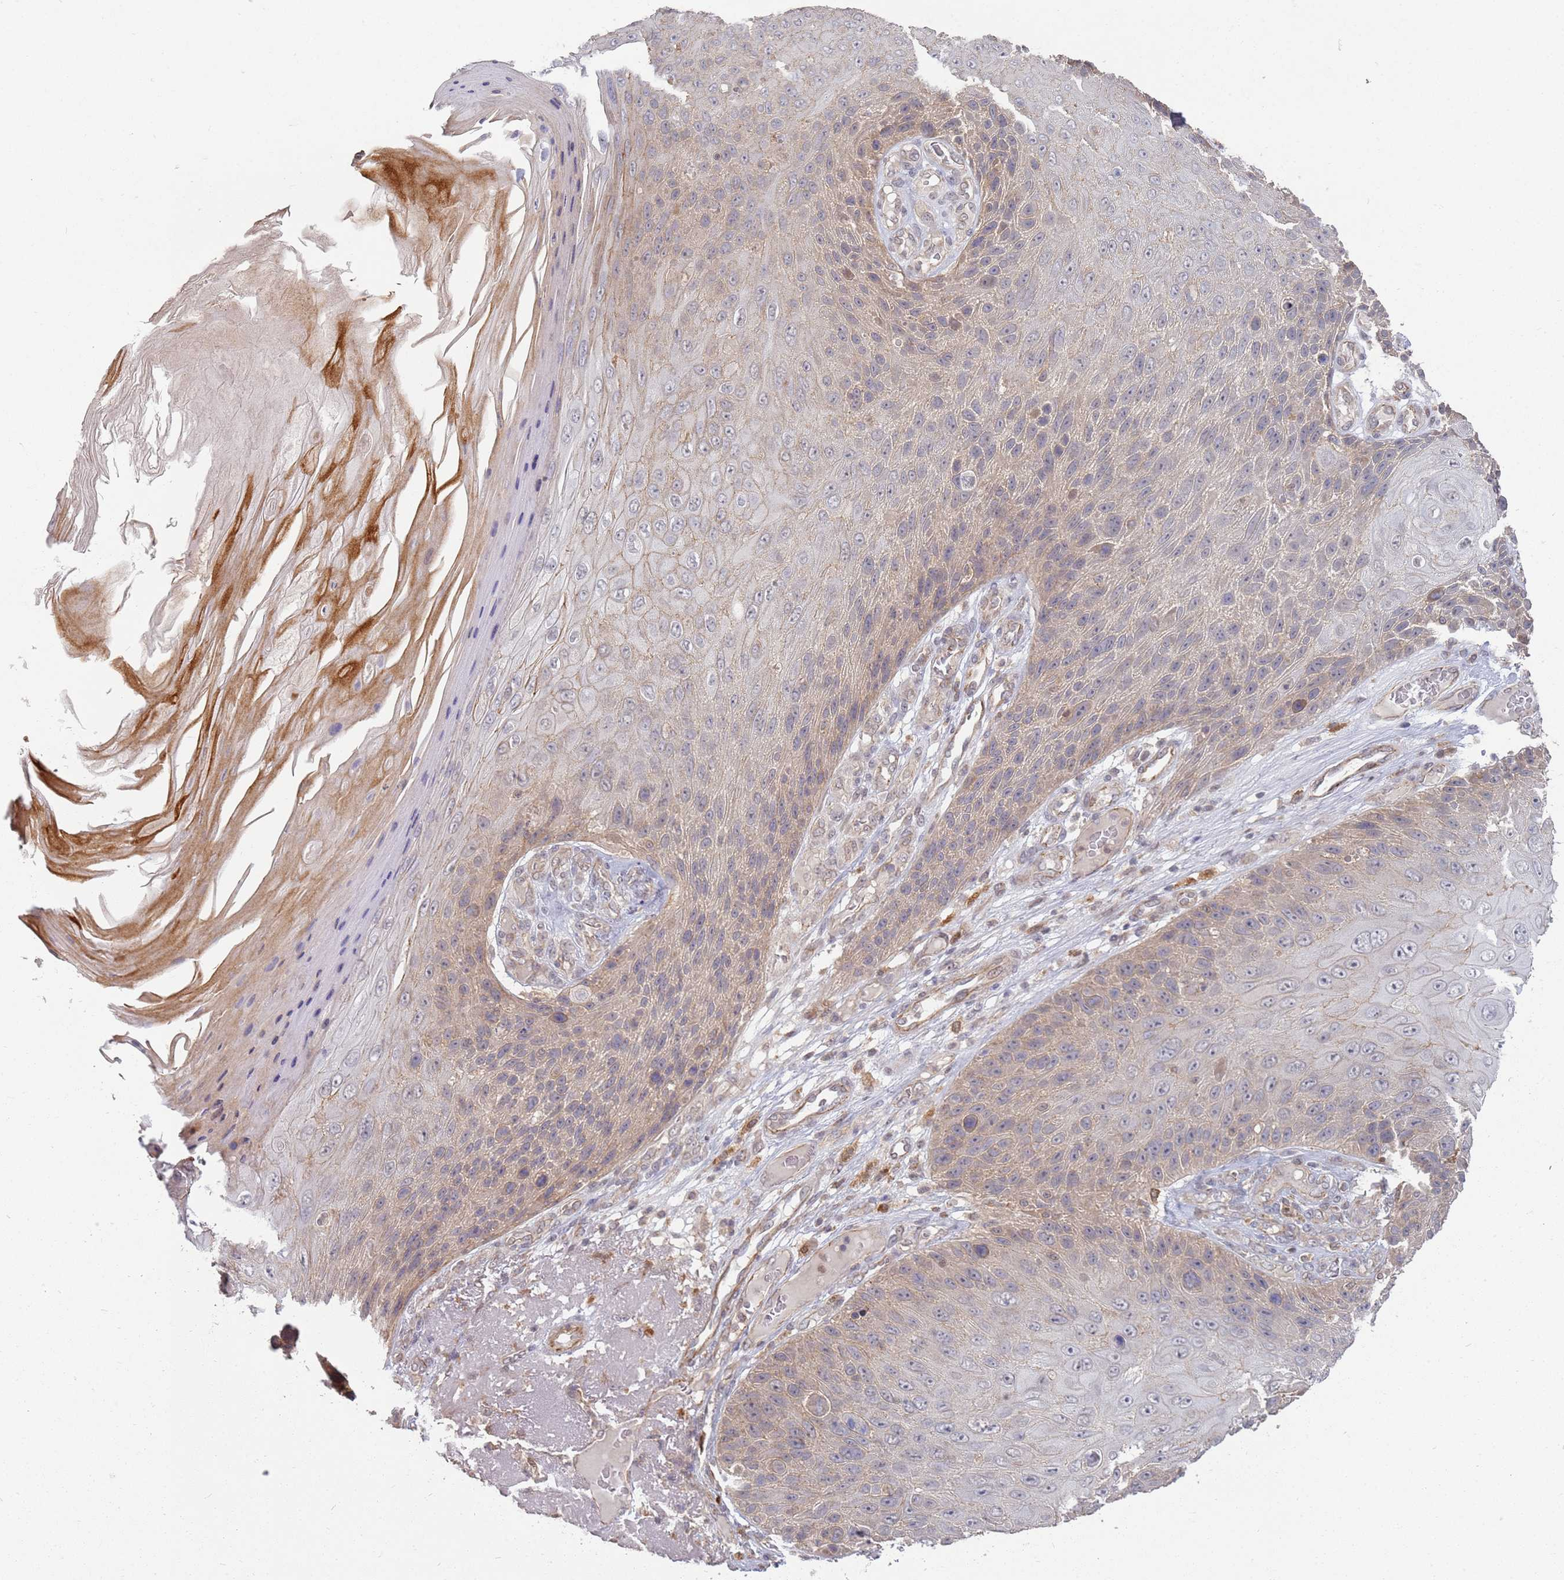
{"staining": {"intensity": "weak", "quantity": "25%-75%", "location": "cytoplasmic/membranous"}, "tissue": "skin cancer", "cell_type": "Tumor cells", "image_type": "cancer", "snomed": [{"axis": "morphology", "description": "Squamous cell carcinoma, NOS"}, {"axis": "topography", "description": "Skin"}], "caption": "This histopathology image displays immunohistochemistry staining of squamous cell carcinoma (skin), with low weak cytoplasmic/membranous expression in about 25%-75% of tumor cells.", "gene": "MPEG1", "patient": {"sex": "female", "age": 88}}